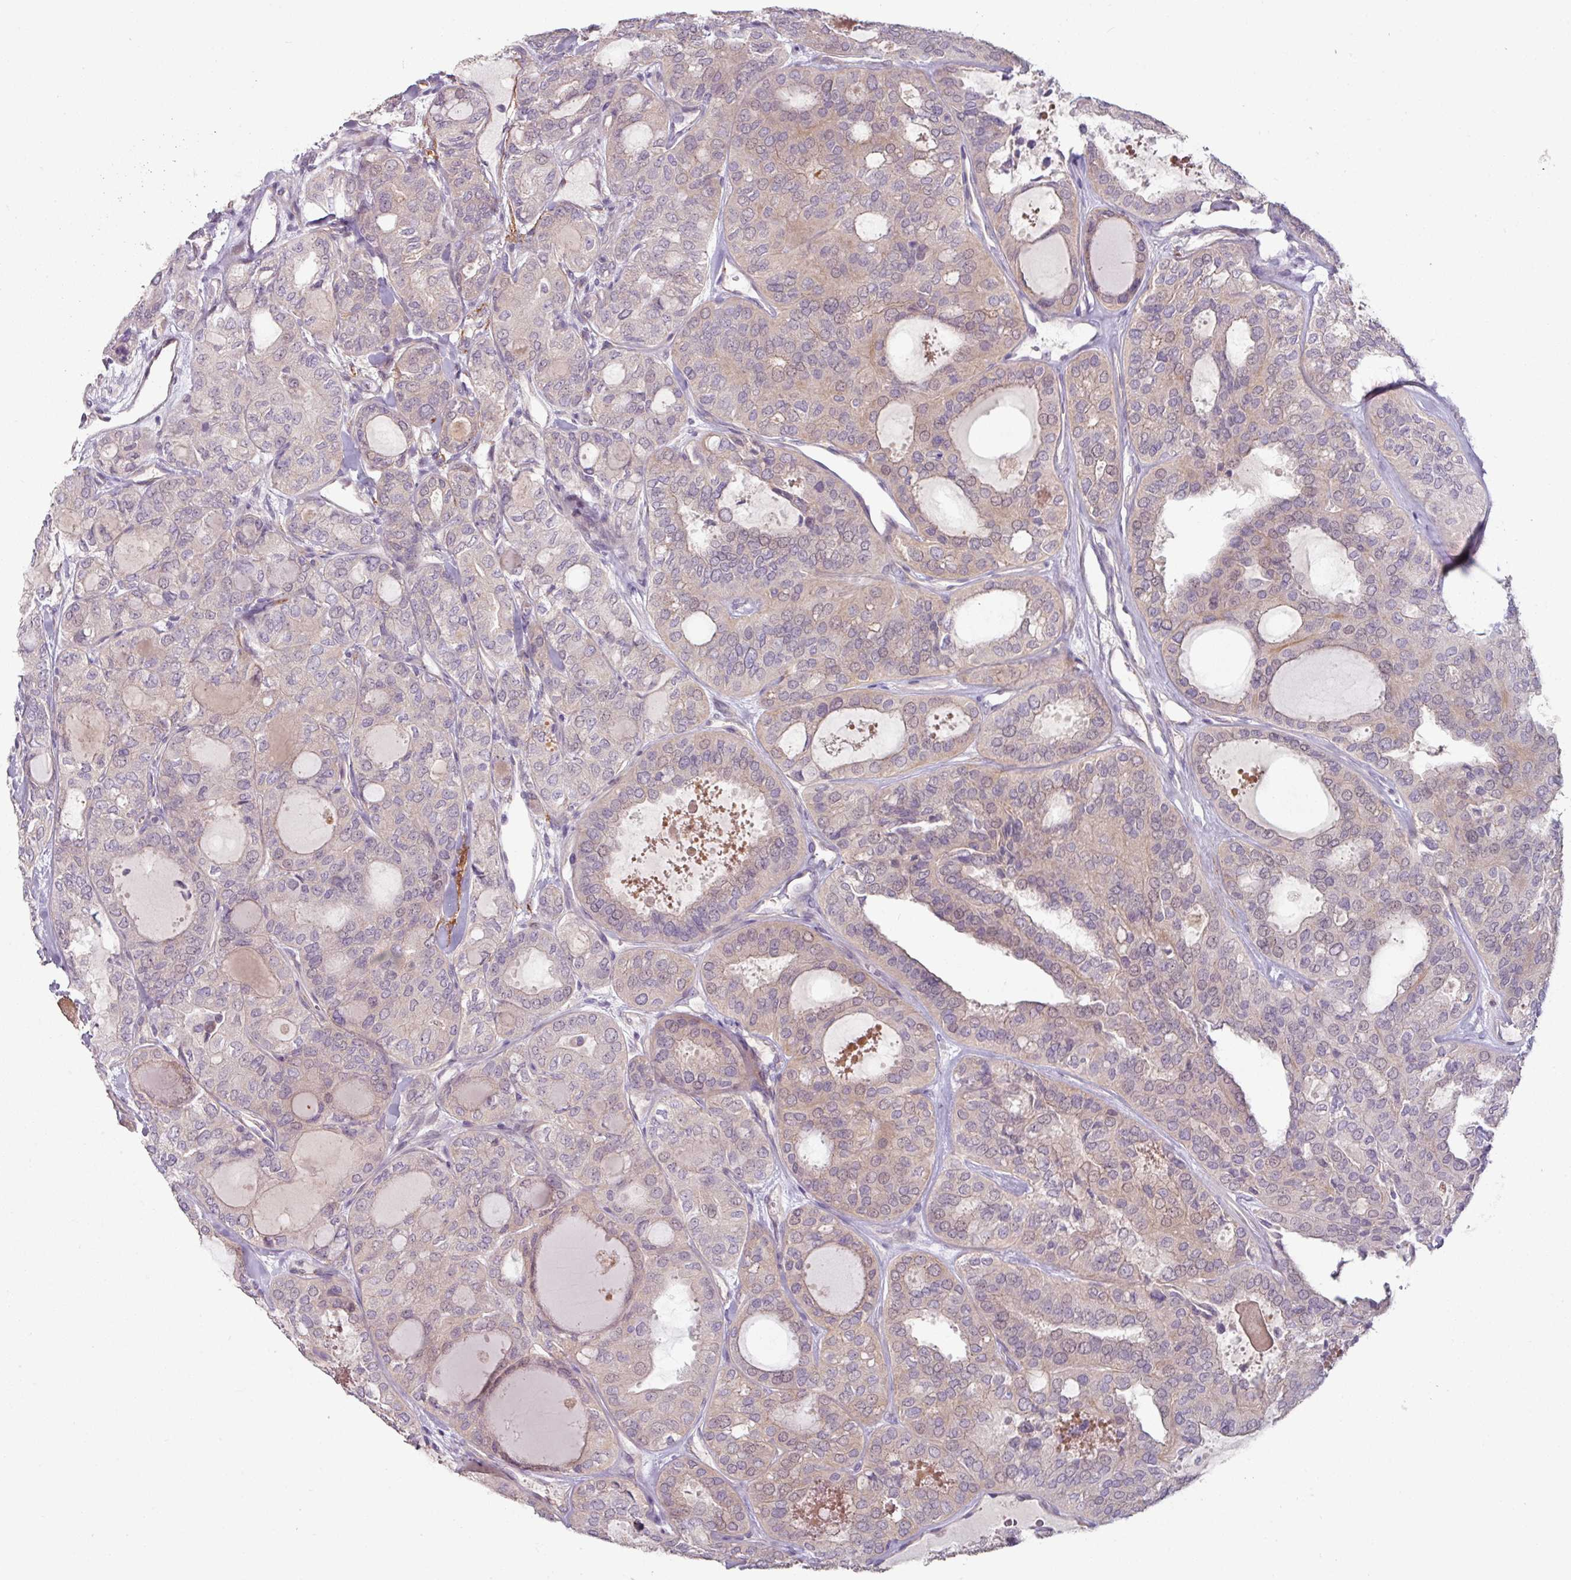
{"staining": {"intensity": "weak", "quantity": "25%-75%", "location": "cytoplasmic/membranous"}, "tissue": "thyroid cancer", "cell_type": "Tumor cells", "image_type": "cancer", "snomed": [{"axis": "morphology", "description": "Follicular adenoma carcinoma, NOS"}, {"axis": "topography", "description": "Thyroid gland"}], "caption": "A high-resolution photomicrograph shows IHC staining of thyroid follicular adenoma carcinoma, which shows weak cytoplasmic/membranous staining in approximately 25%-75% of tumor cells. The staining is performed using DAB (3,3'-diaminobenzidine) brown chromogen to label protein expression. The nuclei are counter-stained blue using hematoxylin.", "gene": "MTMR14", "patient": {"sex": "male", "age": 75}}